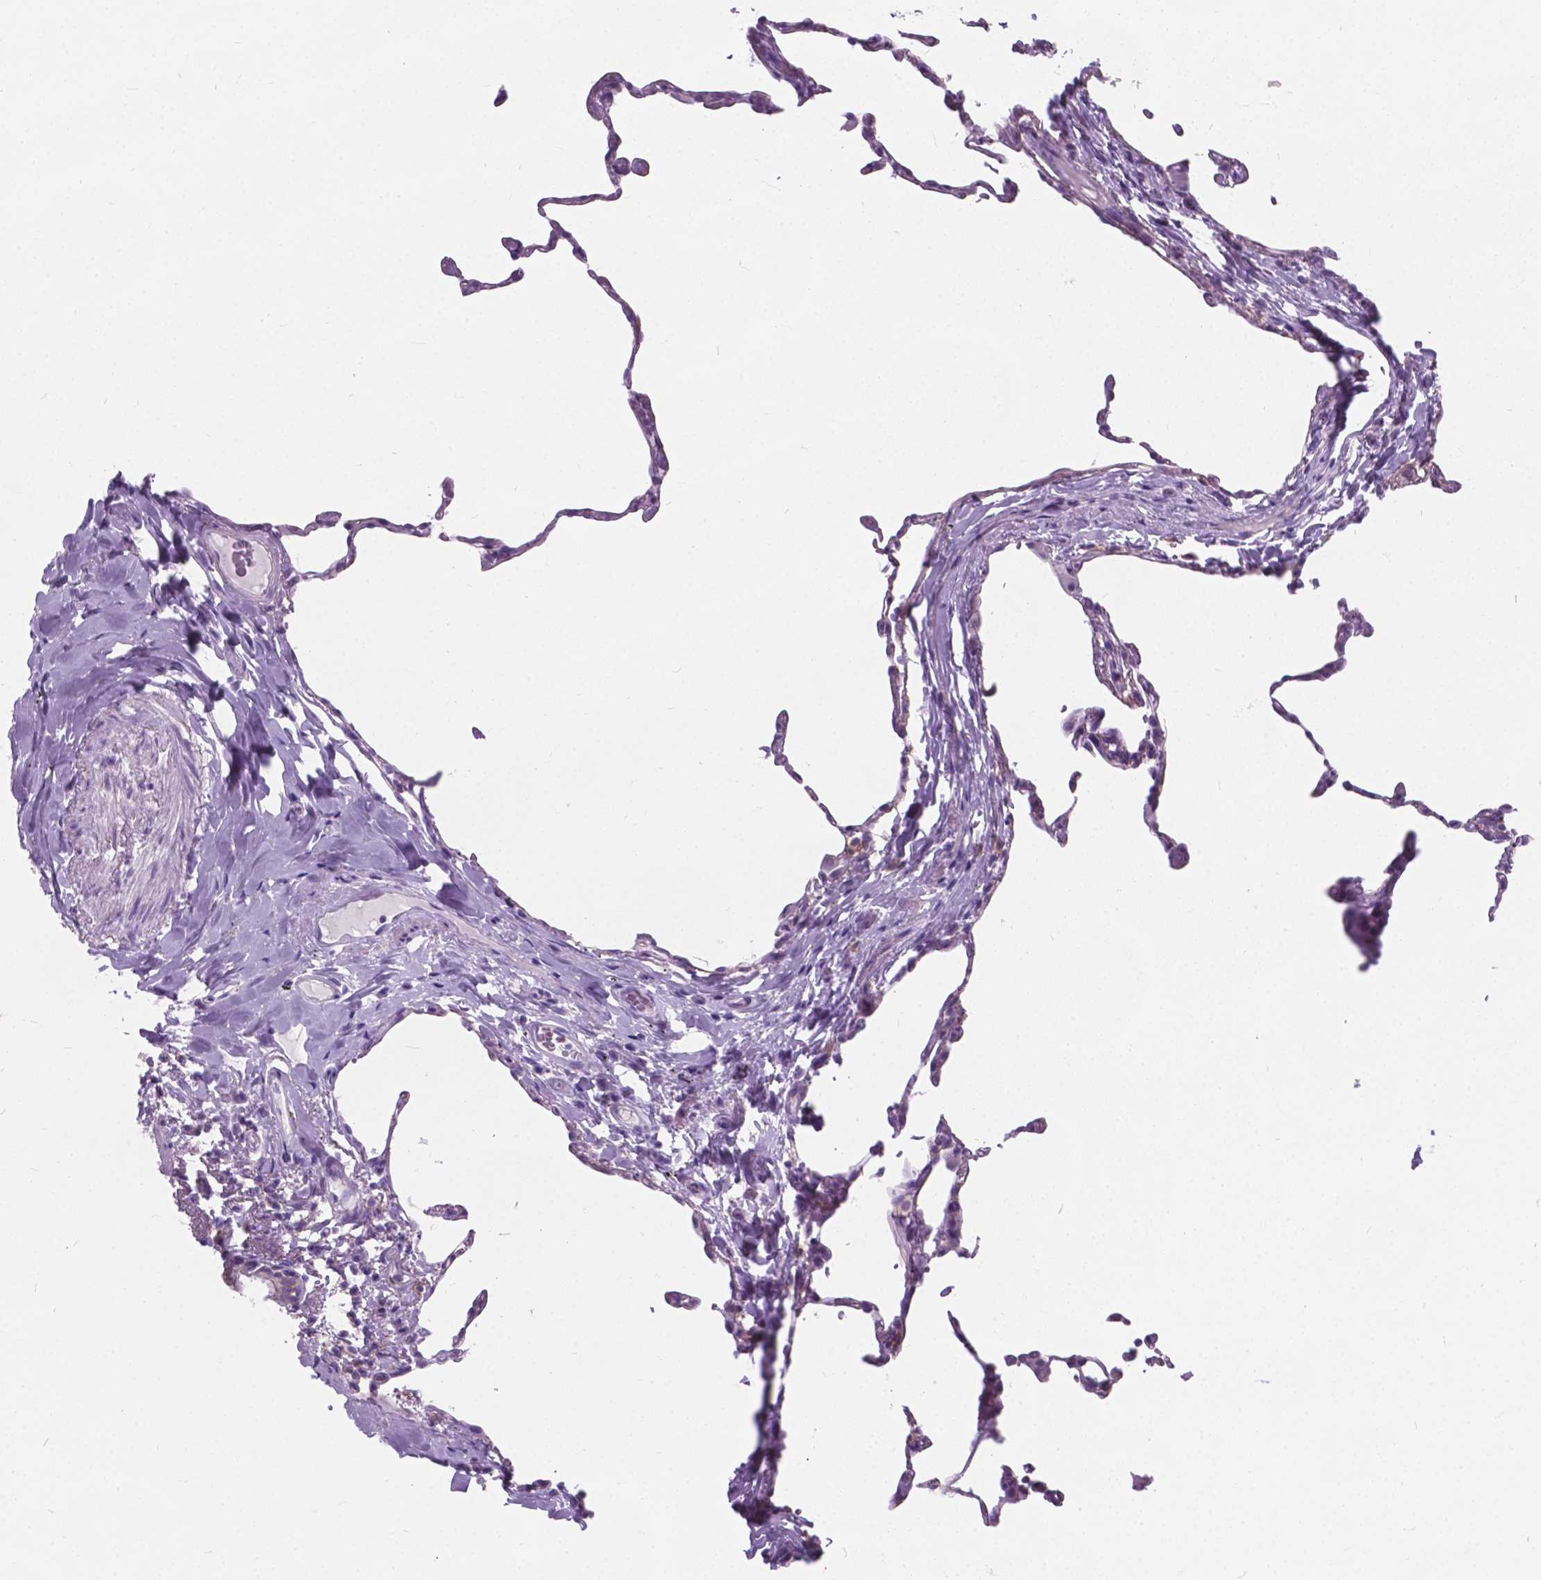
{"staining": {"intensity": "negative", "quantity": "none", "location": "none"}, "tissue": "lung", "cell_type": "Alveolar cells", "image_type": "normal", "snomed": [{"axis": "morphology", "description": "Normal tissue, NOS"}, {"axis": "topography", "description": "Lung"}], "caption": "This is an immunohistochemistry (IHC) image of benign human lung. There is no staining in alveolar cells.", "gene": "KIAA0040", "patient": {"sex": "female", "age": 57}}